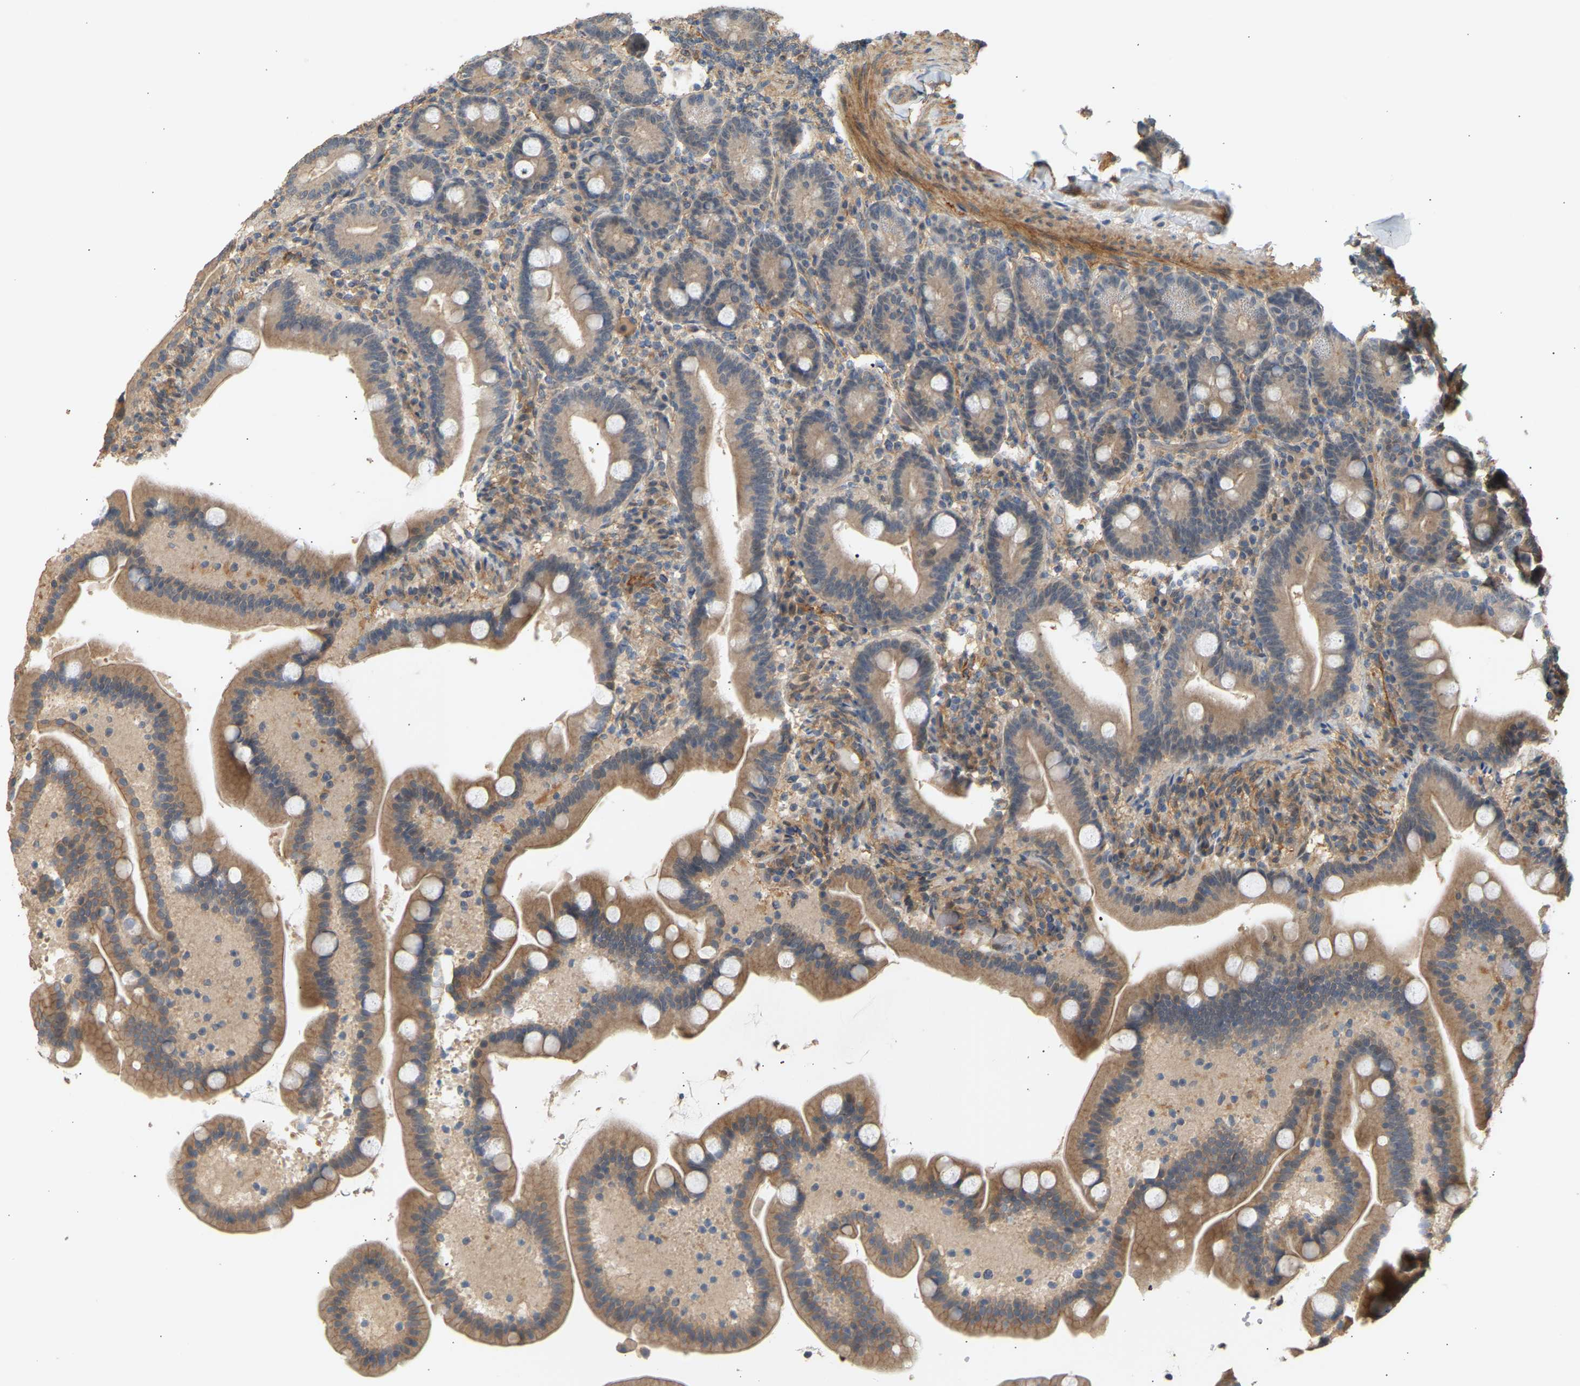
{"staining": {"intensity": "moderate", "quantity": ">75%", "location": "cytoplasmic/membranous"}, "tissue": "duodenum", "cell_type": "Glandular cells", "image_type": "normal", "snomed": [{"axis": "morphology", "description": "Normal tissue, NOS"}, {"axis": "topography", "description": "Duodenum"}], "caption": "Immunohistochemical staining of benign human duodenum shows medium levels of moderate cytoplasmic/membranous positivity in approximately >75% of glandular cells.", "gene": "RGL1", "patient": {"sex": "male", "age": 54}}